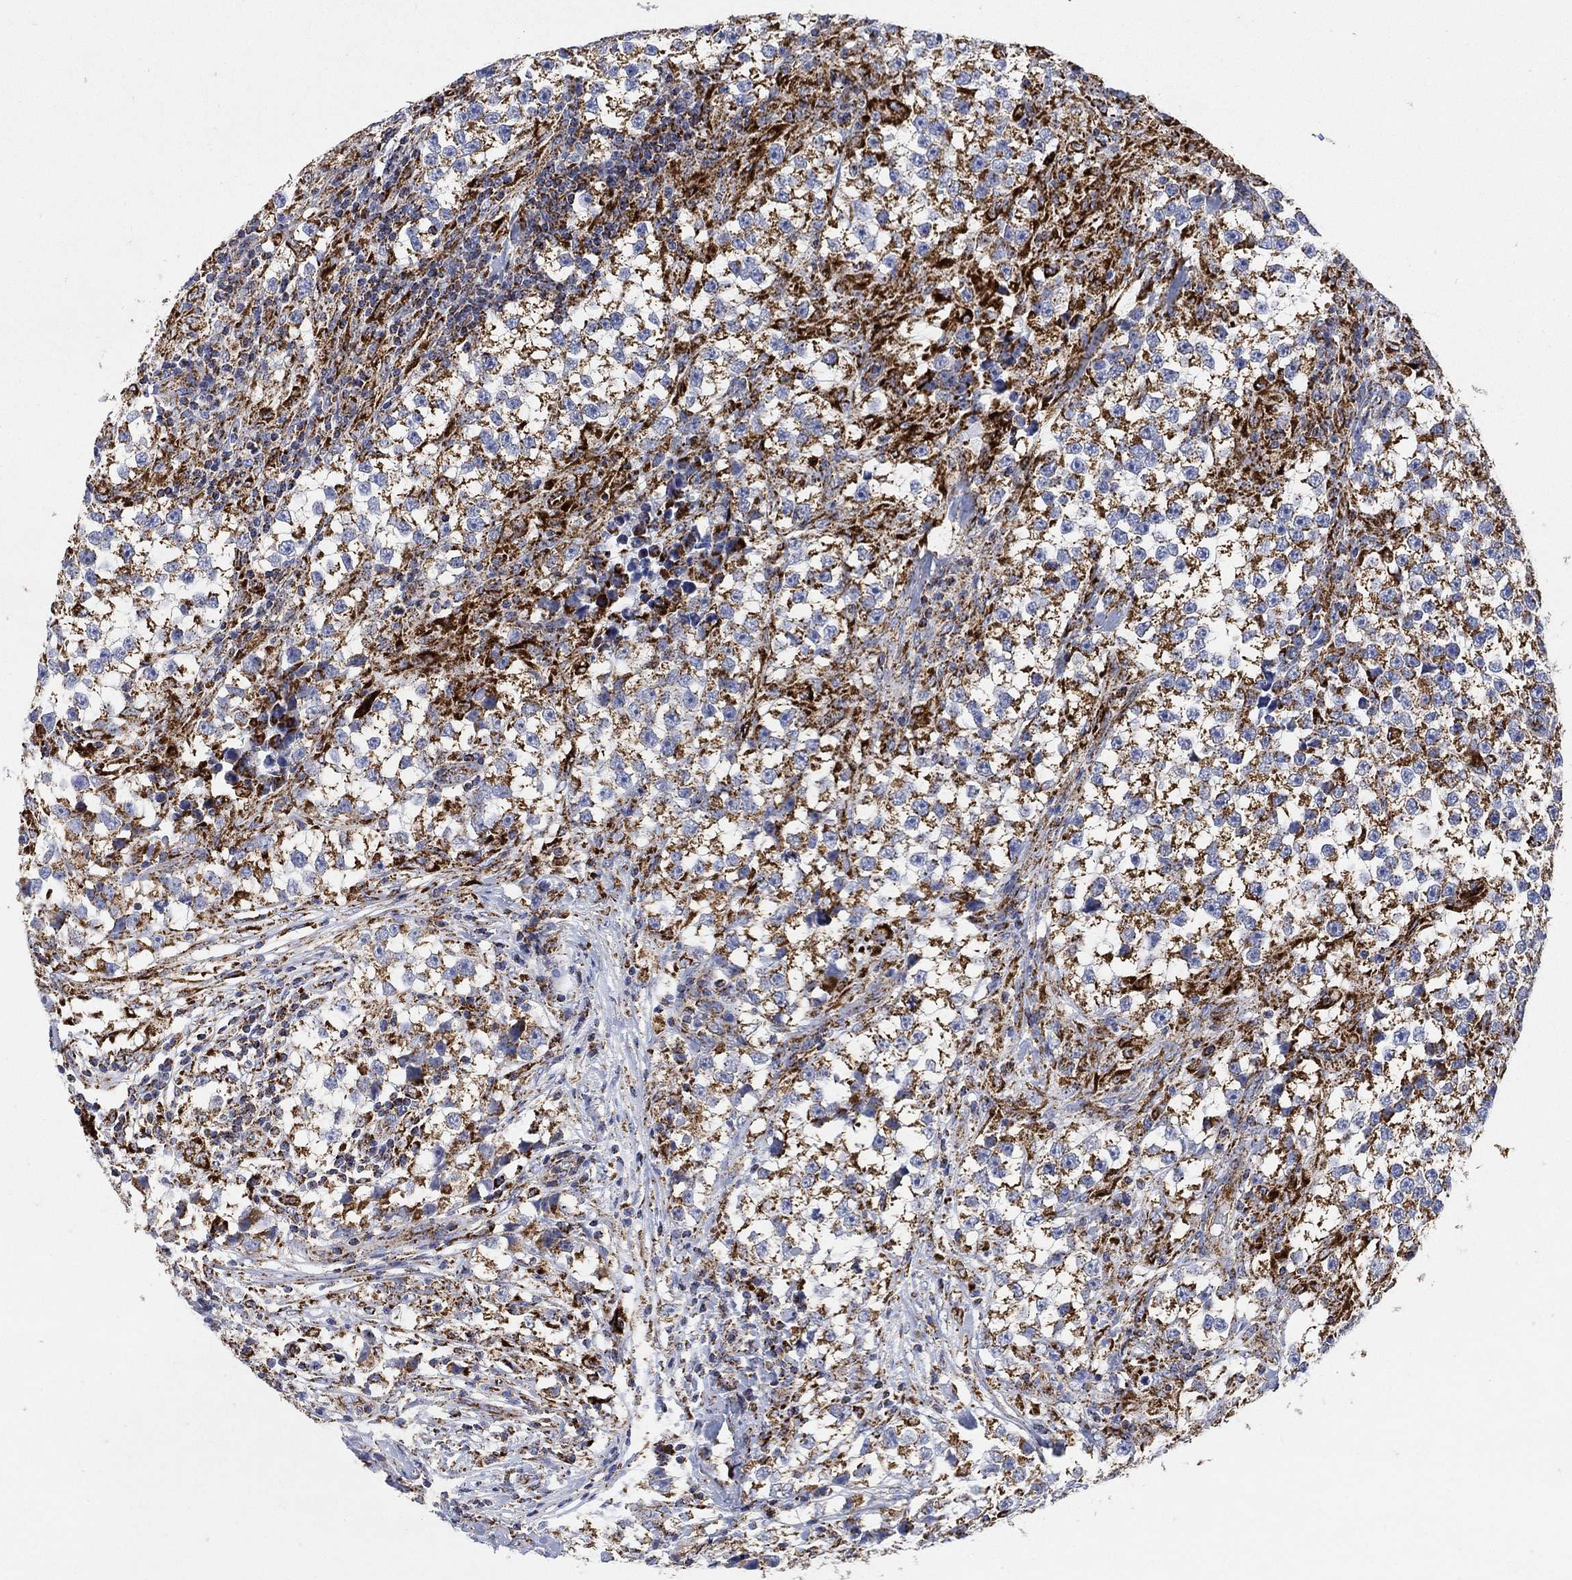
{"staining": {"intensity": "strong", "quantity": "25%-75%", "location": "cytoplasmic/membranous"}, "tissue": "testis cancer", "cell_type": "Tumor cells", "image_type": "cancer", "snomed": [{"axis": "morphology", "description": "Seminoma, NOS"}, {"axis": "topography", "description": "Testis"}], "caption": "IHC of testis cancer exhibits high levels of strong cytoplasmic/membranous staining in approximately 25%-75% of tumor cells. Using DAB (3,3'-diaminobenzidine) (brown) and hematoxylin (blue) stains, captured at high magnification using brightfield microscopy.", "gene": "NDUFS3", "patient": {"sex": "male", "age": 46}}